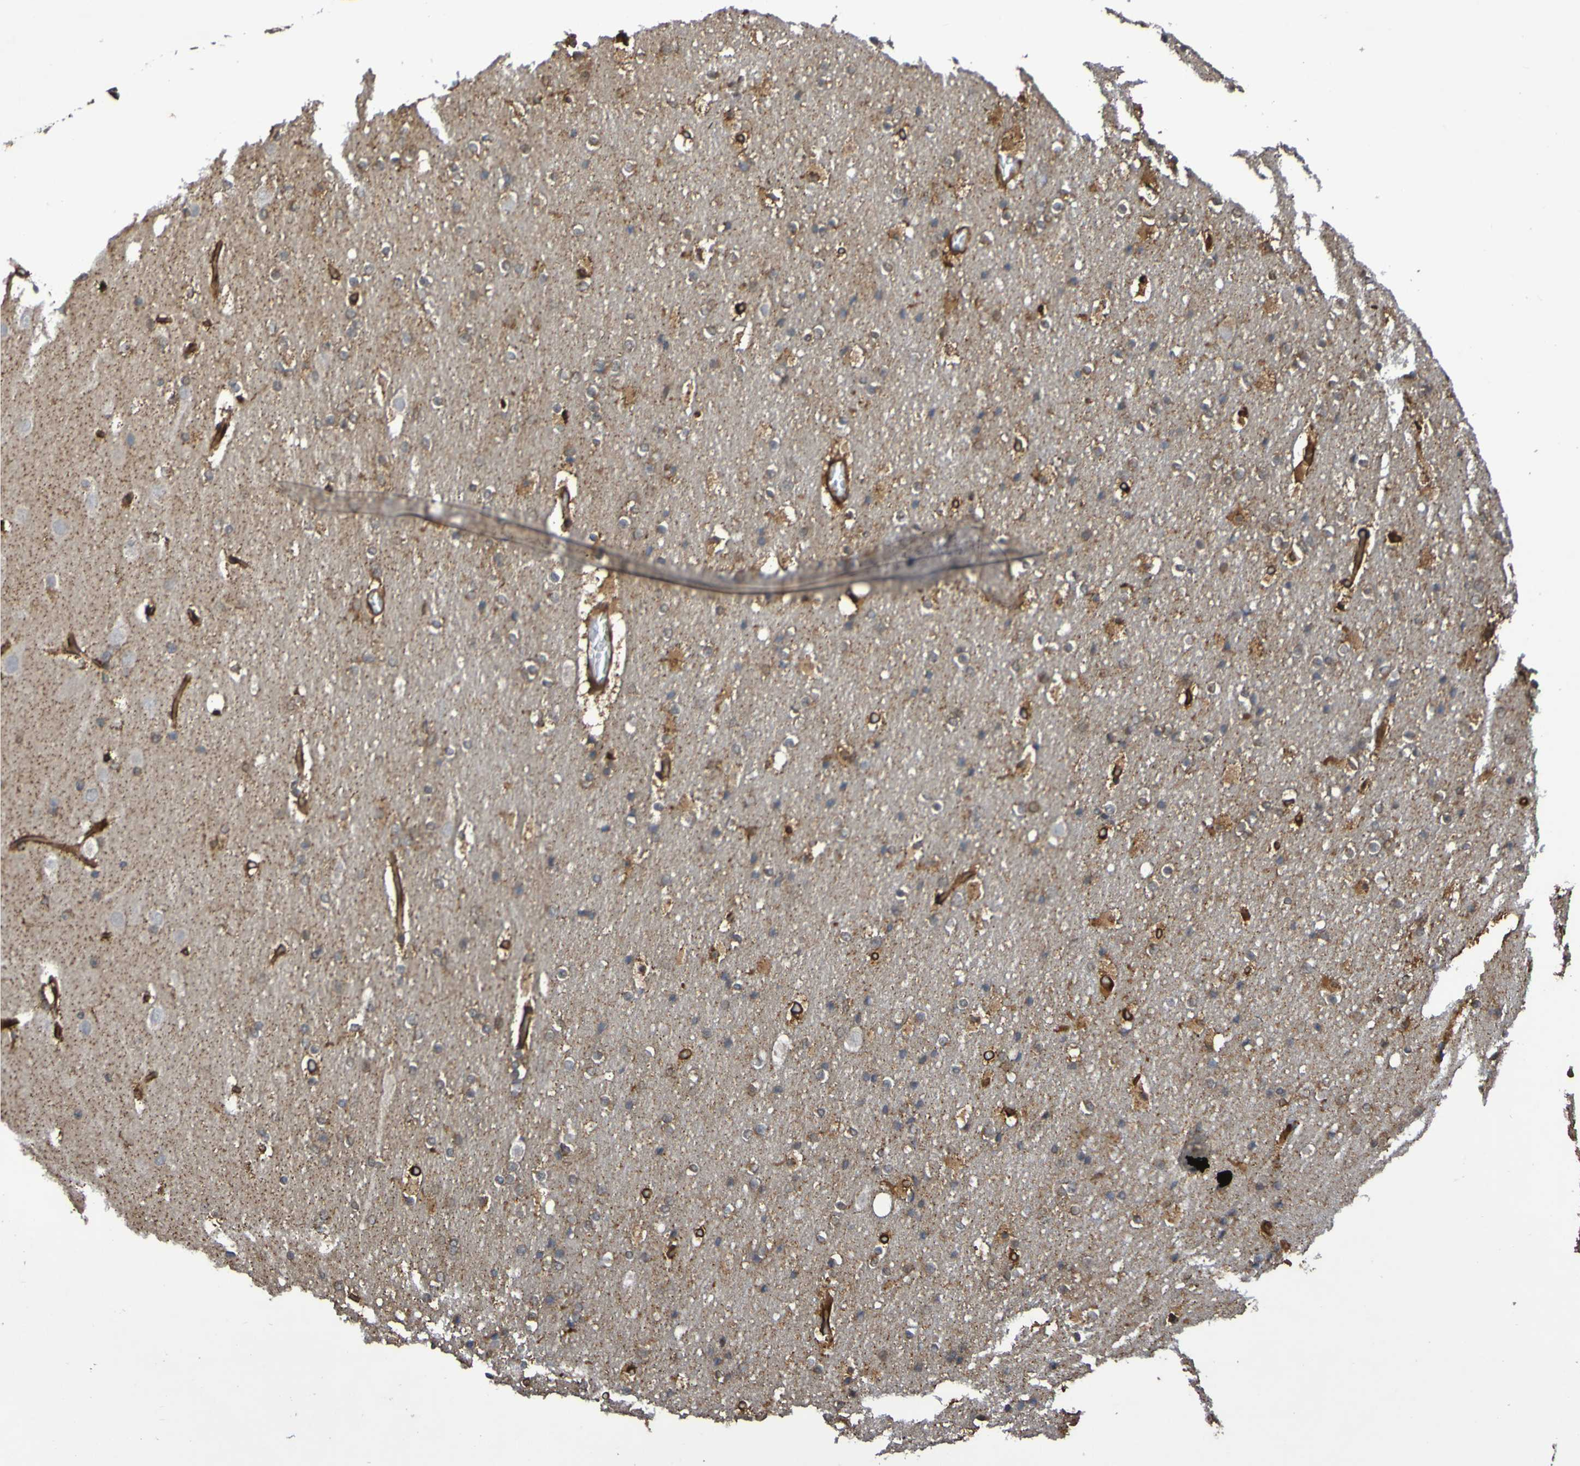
{"staining": {"intensity": "strong", "quantity": ">75%", "location": "cytoplasmic/membranous"}, "tissue": "cerebral cortex", "cell_type": "Endothelial cells", "image_type": "normal", "snomed": [{"axis": "morphology", "description": "Normal tissue, NOS"}, {"axis": "topography", "description": "Cerebral cortex"}], "caption": "Immunohistochemistry (DAB (3,3'-diaminobenzidine)) staining of normal cerebral cortex exhibits strong cytoplasmic/membranous protein positivity in approximately >75% of endothelial cells.", "gene": "SERPINB6", "patient": {"sex": "male", "age": 57}}